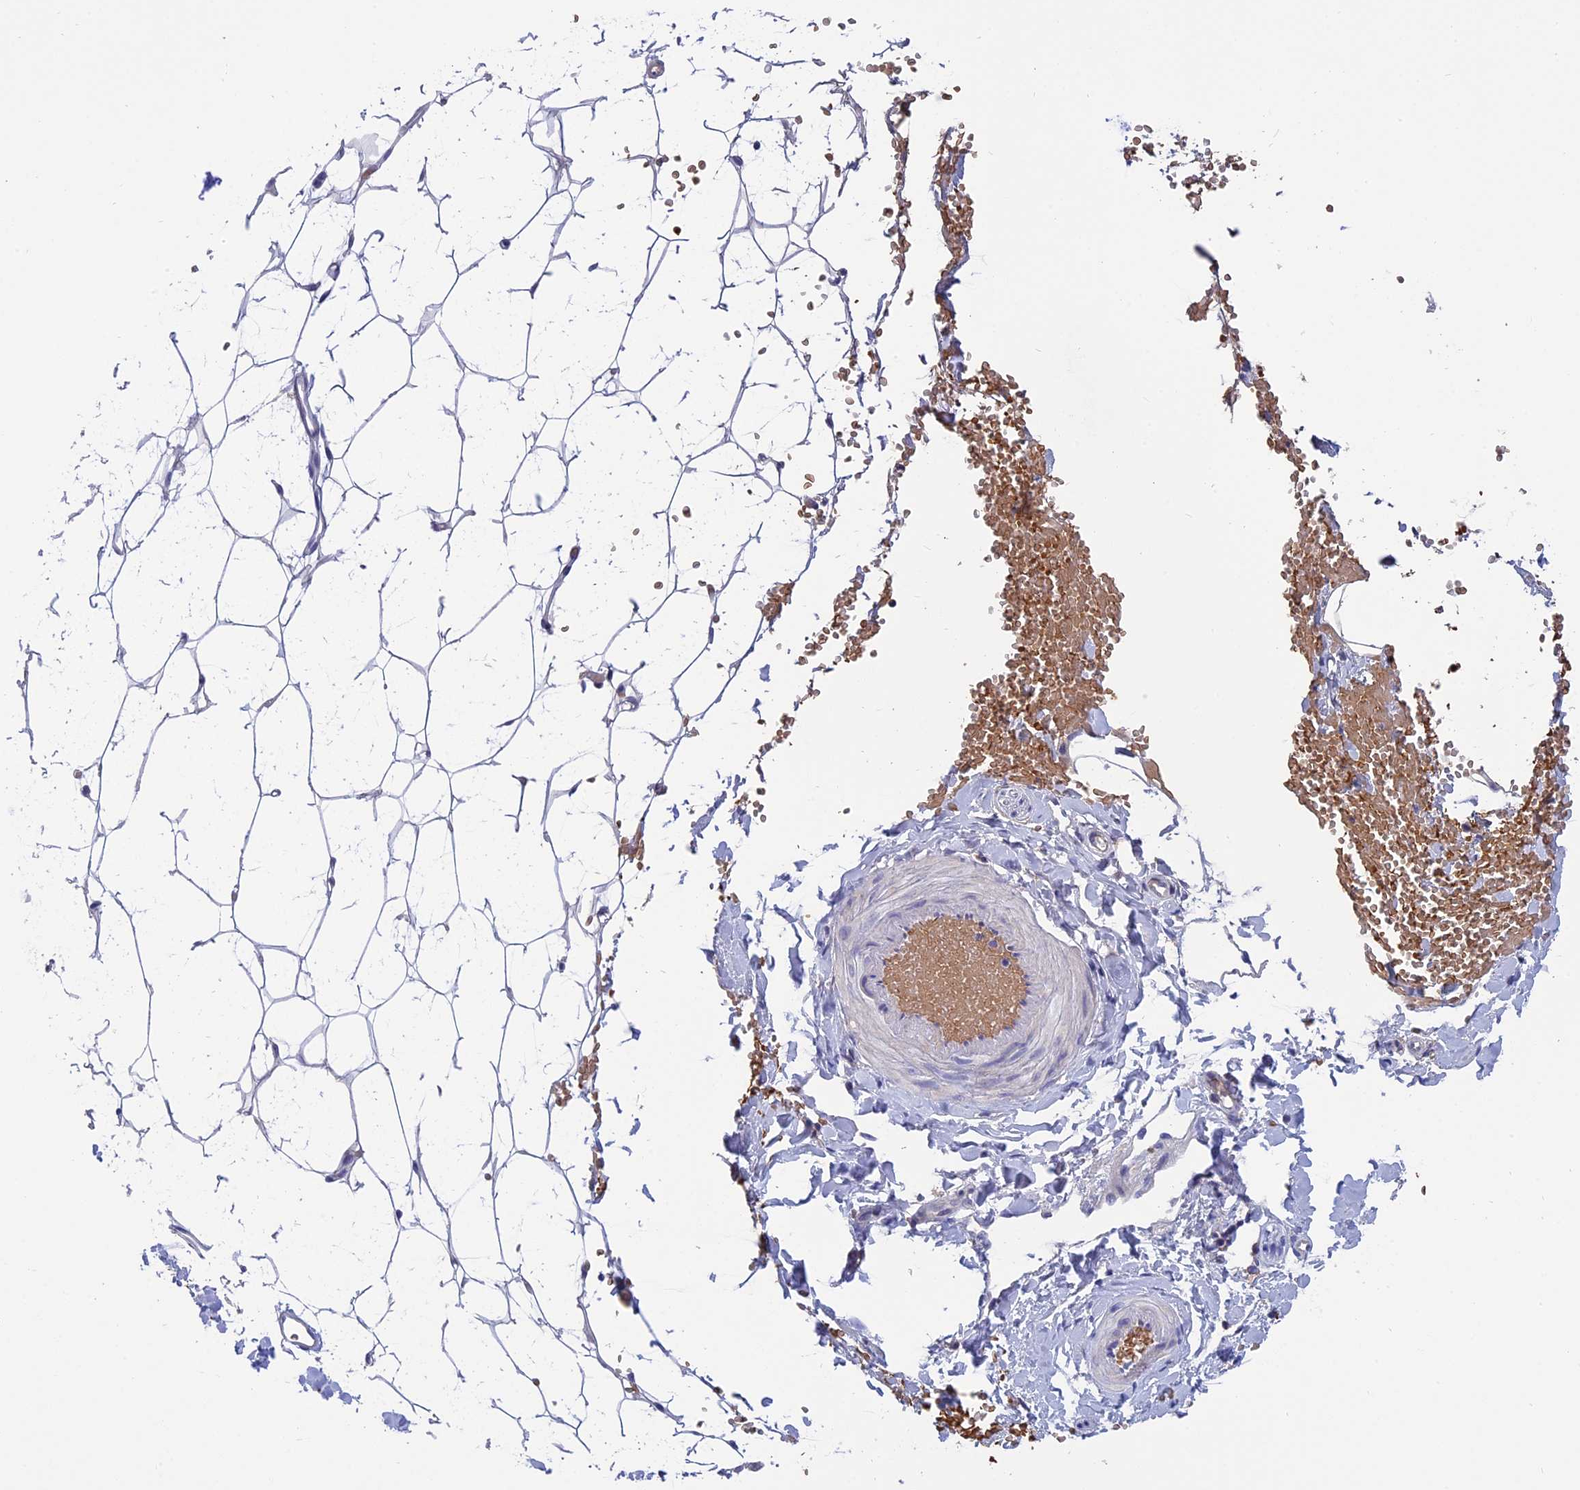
{"staining": {"intensity": "negative", "quantity": "none", "location": "none"}, "tissue": "adipose tissue", "cell_type": "Adipocytes", "image_type": "normal", "snomed": [{"axis": "morphology", "description": "Normal tissue, NOS"}, {"axis": "topography", "description": "Breast"}], "caption": "High magnification brightfield microscopy of benign adipose tissue stained with DAB (3,3'-diaminobenzidine) (brown) and counterstained with hematoxylin (blue): adipocytes show no significant positivity.", "gene": "KNOP1", "patient": {"sex": "female", "age": 23}}